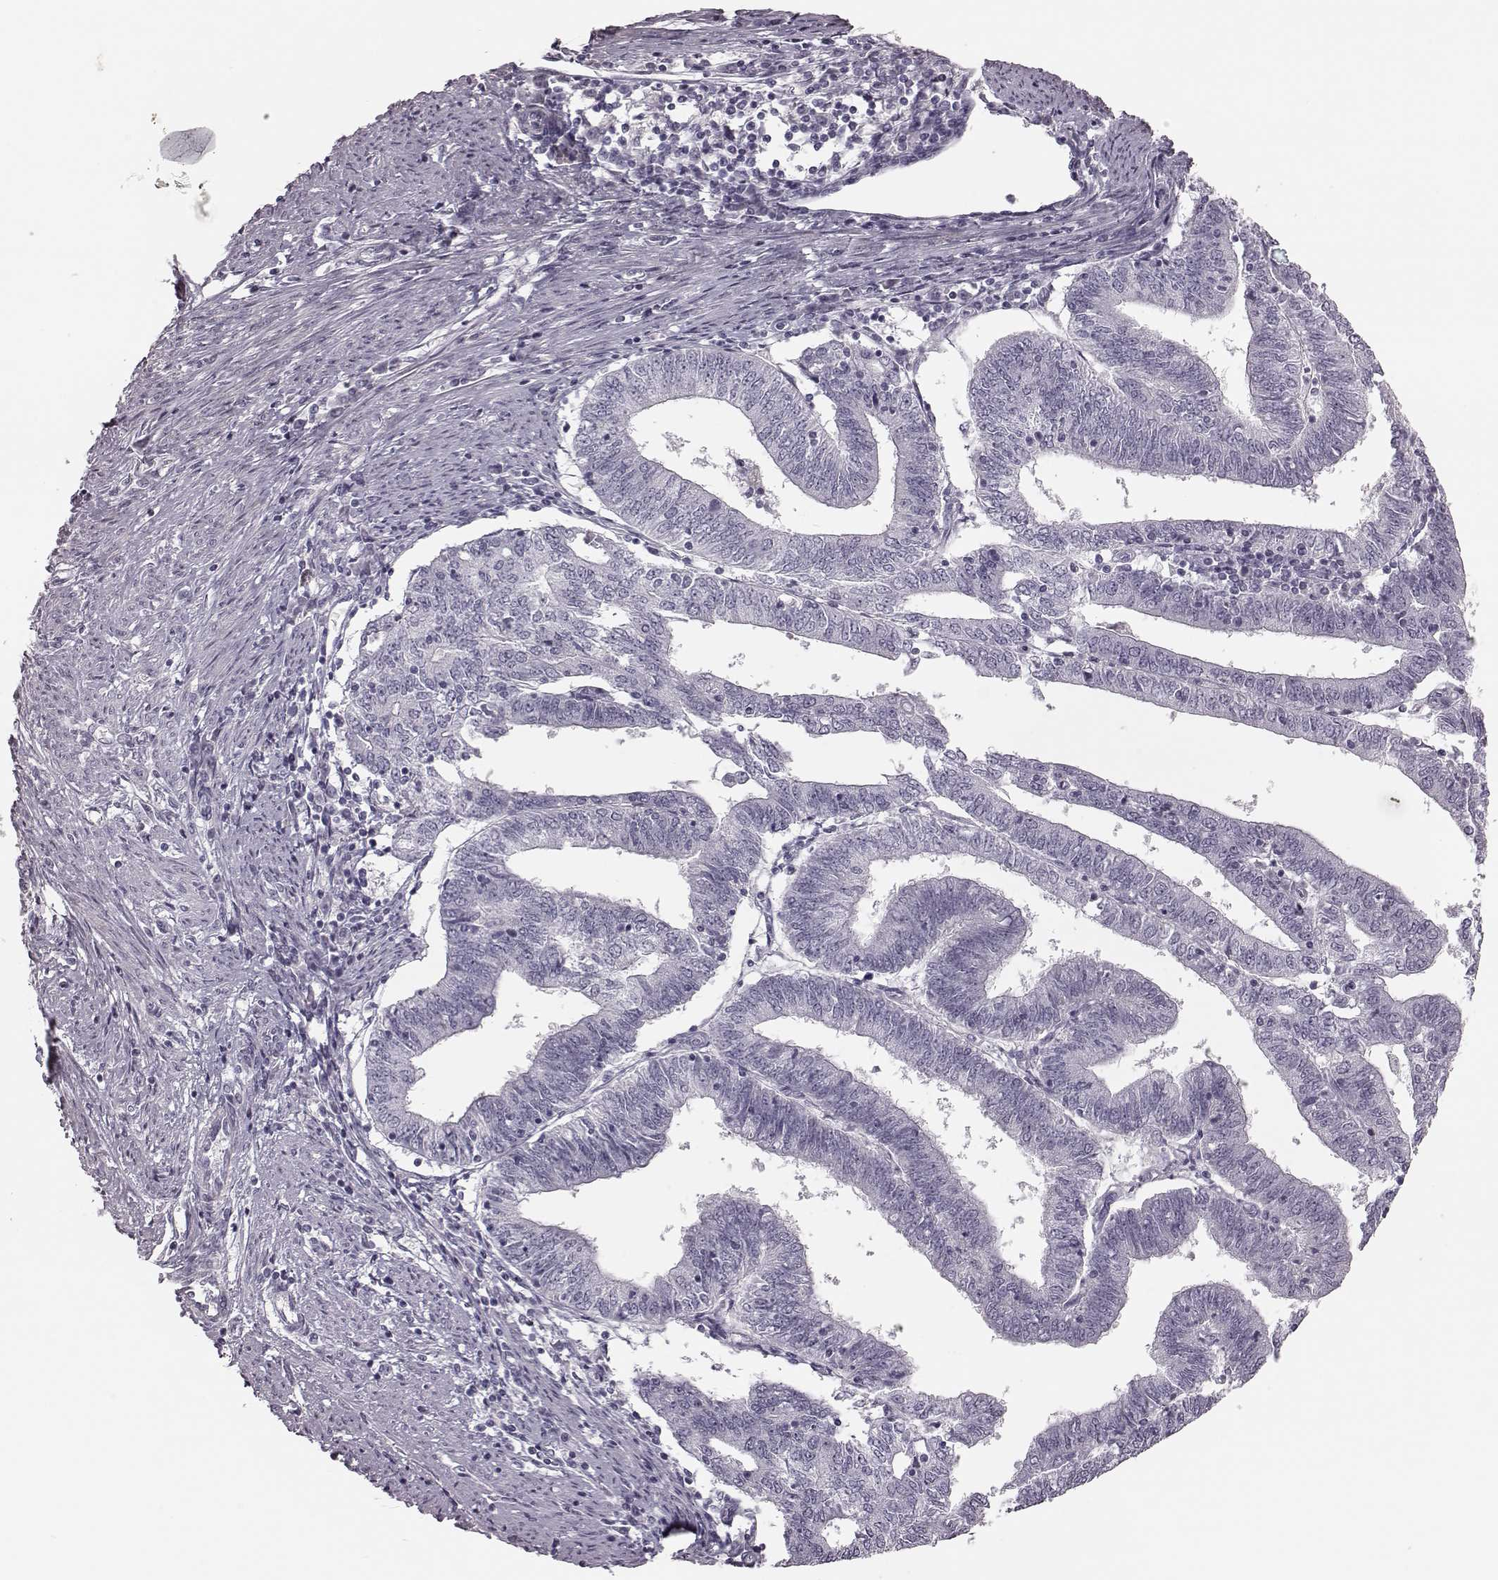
{"staining": {"intensity": "negative", "quantity": "none", "location": "none"}, "tissue": "endometrial cancer", "cell_type": "Tumor cells", "image_type": "cancer", "snomed": [{"axis": "morphology", "description": "Adenocarcinoma, NOS"}, {"axis": "topography", "description": "Endometrium"}], "caption": "Human adenocarcinoma (endometrial) stained for a protein using IHC demonstrates no staining in tumor cells.", "gene": "ZNF433", "patient": {"sex": "female", "age": 82}}